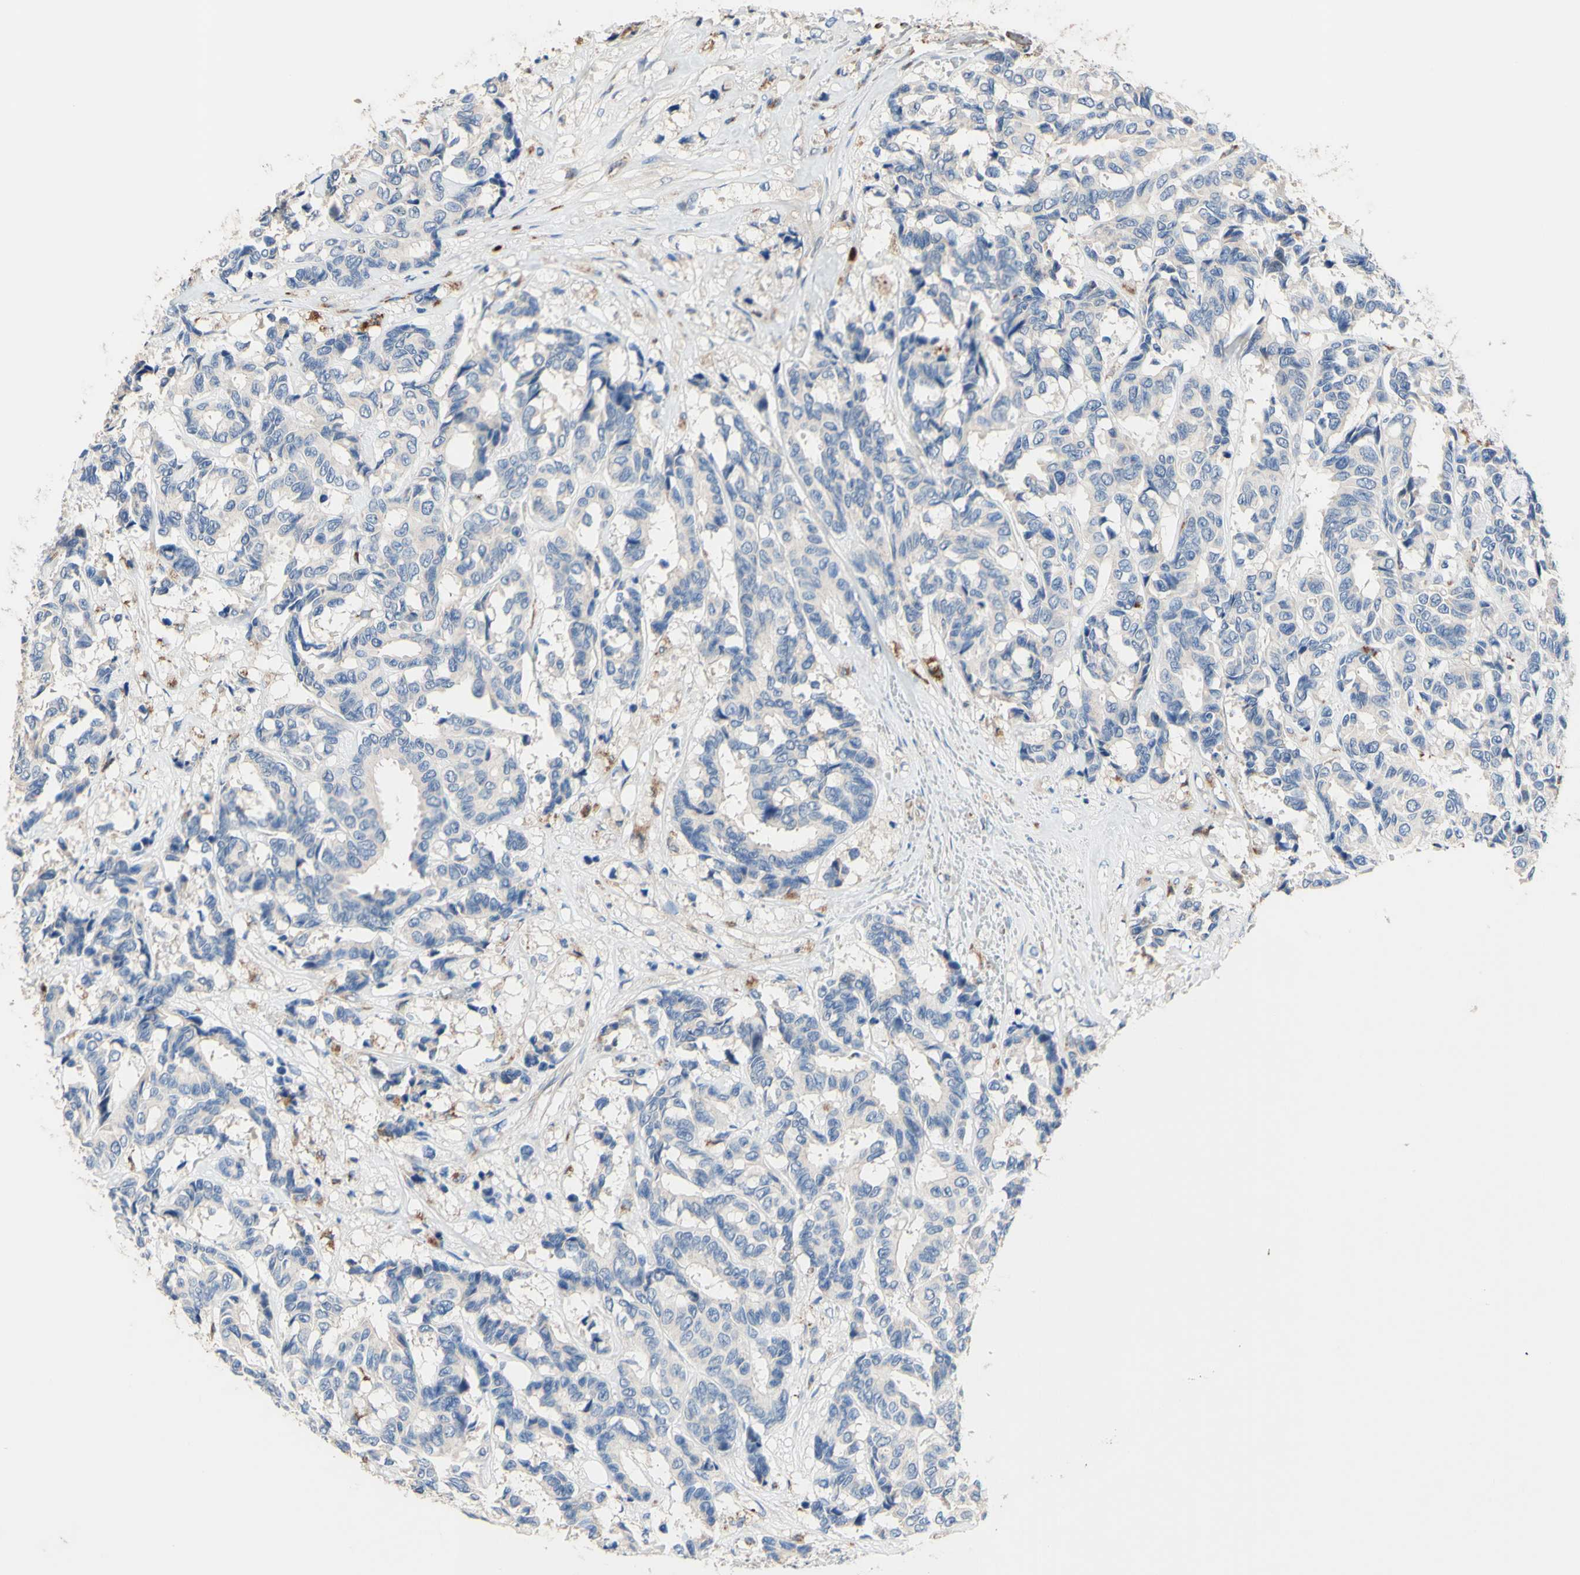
{"staining": {"intensity": "weak", "quantity": ">75%", "location": "cytoplasmic/membranous"}, "tissue": "breast cancer", "cell_type": "Tumor cells", "image_type": "cancer", "snomed": [{"axis": "morphology", "description": "Duct carcinoma"}, {"axis": "topography", "description": "Breast"}], "caption": "Human intraductal carcinoma (breast) stained for a protein (brown) displays weak cytoplasmic/membranous positive positivity in approximately >75% of tumor cells.", "gene": "CDON", "patient": {"sex": "female", "age": 87}}